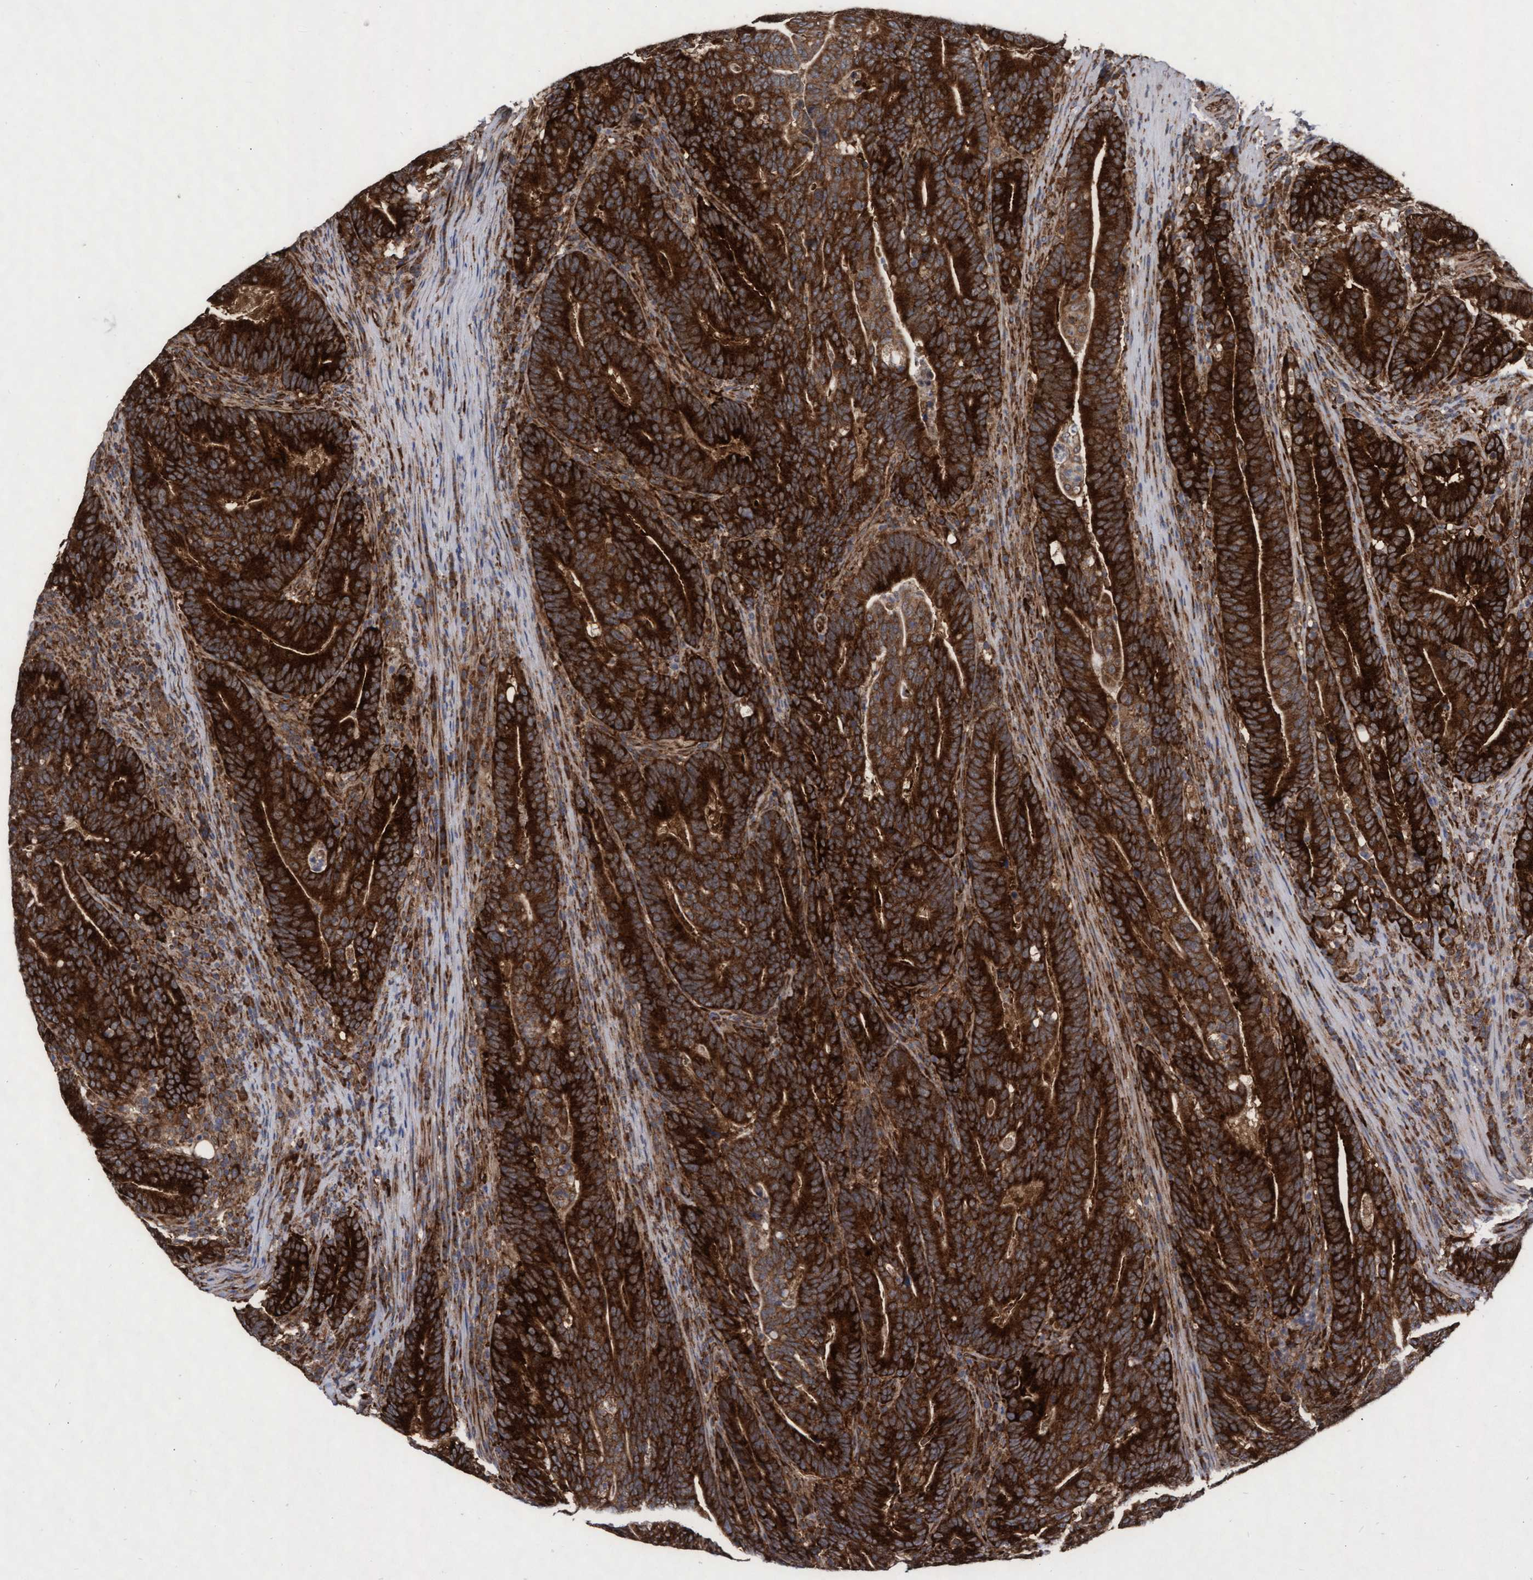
{"staining": {"intensity": "strong", "quantity": ">75%", "location": "cytoplasmic/membranous"}, "tissue": "colorectal cancer", "cell_type": "Tumor cells", "image_type": "cancer", "snomed": [{"axis": "morphology", "description": "Adenocarcinoma, NOS"}, {"axis": "topography", "description": "Colon"}], "caption": "Human colorectal adenocarcinoma stained with a brown dye exhibits strong cytoplasmic/membranous positive positivity in about >75% of tumor cells.", "gene": "ABCF2", "patient": {"sex": "female", "age": 66}}